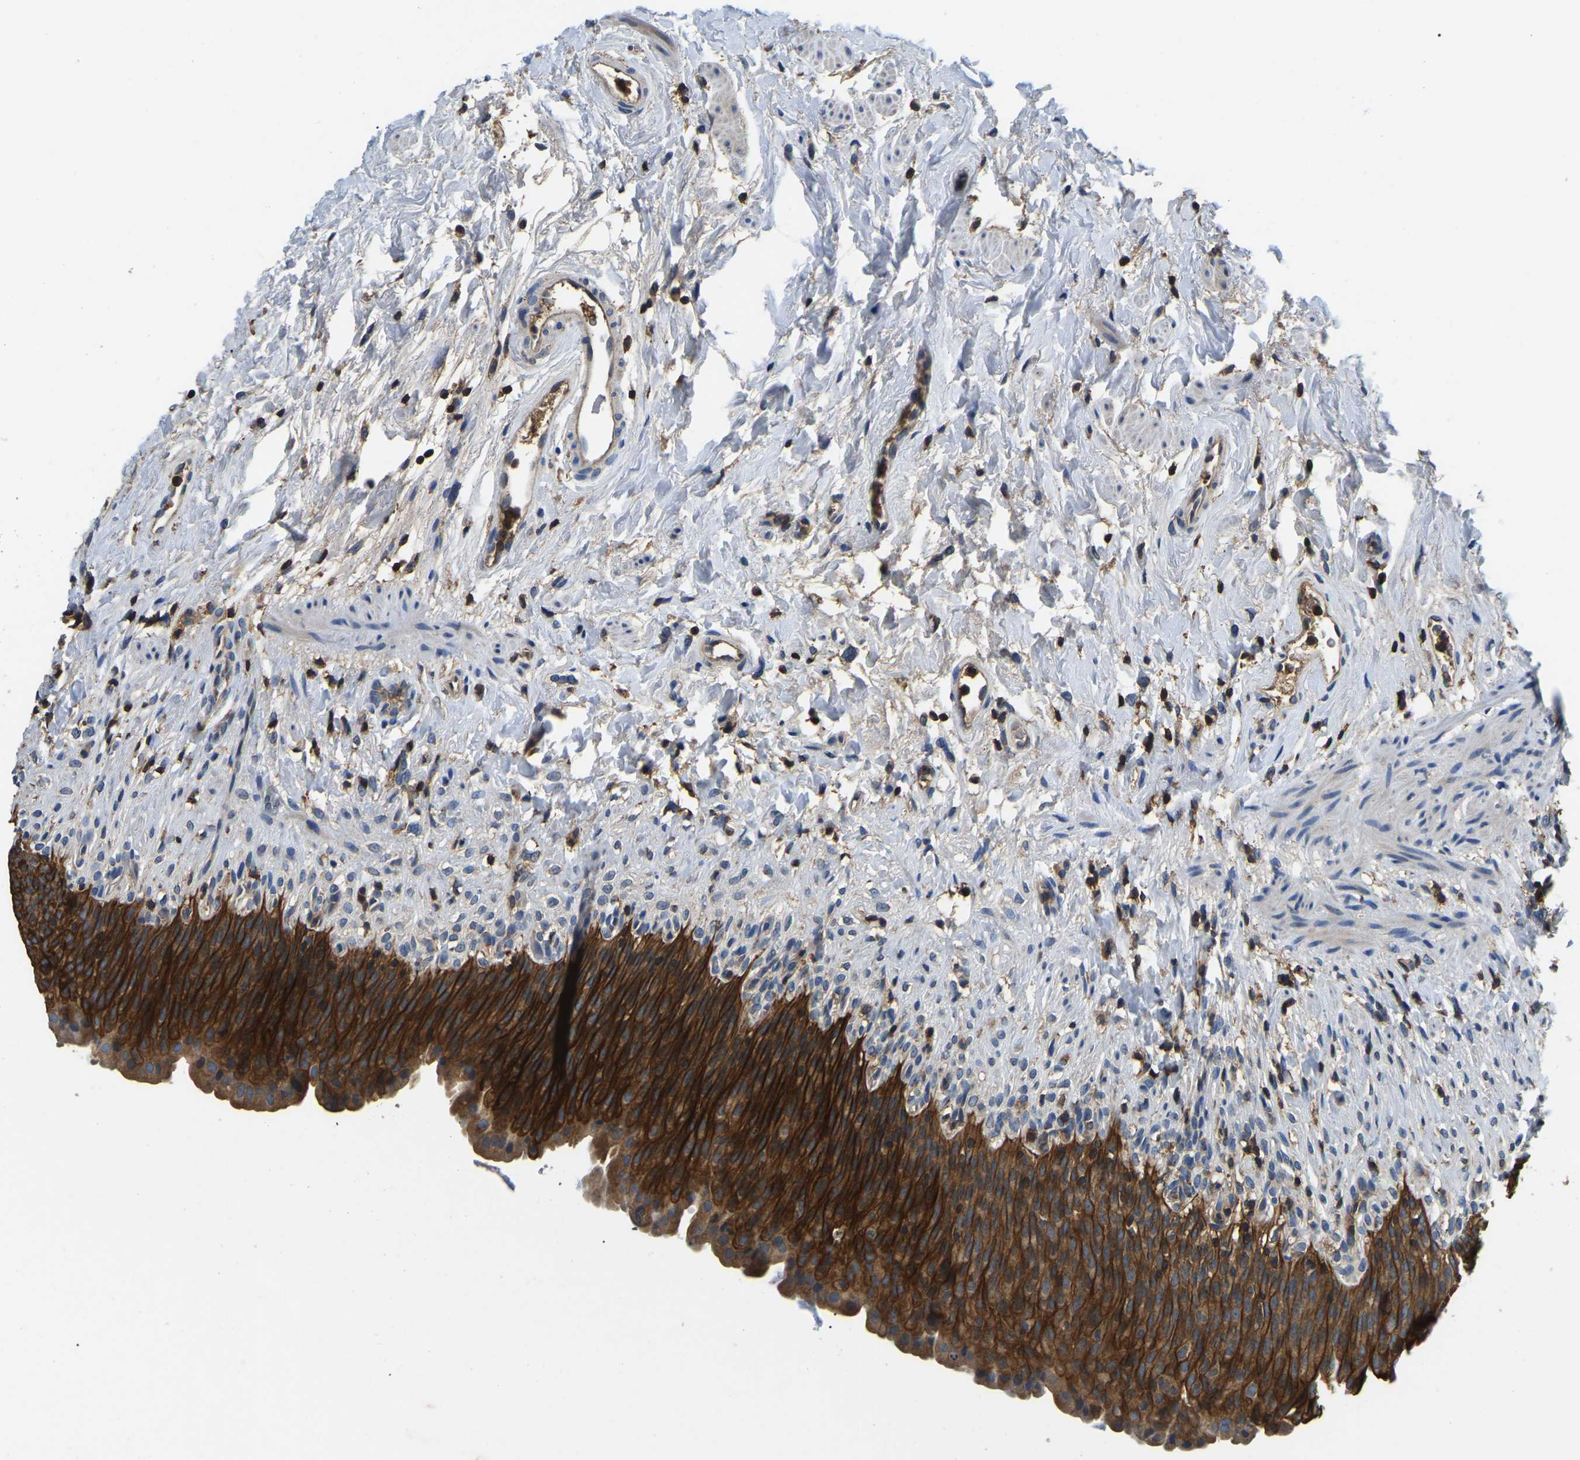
{"staining": {"intensity": "strong", "quantity": ">75%", "location": "cytoplasmic/membranous"}, "tissue": "urinary bladder", "cell_type": "Urothelial cells", "image_type": "normal", "snomed": [{"axis": "morphology", "description": "Normal tissue, NOS"}, {"axis": "topography", "description": "Urinary bladder"}], "caption": "An immunohistochemistry photomicrograph of unremarkable tissue is shown. Protein staining in brown highlights strong cytoplasmic/membranous positivity in urinary bladder within urothelial cells.", "gene": "SMPD2", "patient": {"sex": "female", "age": 79}}